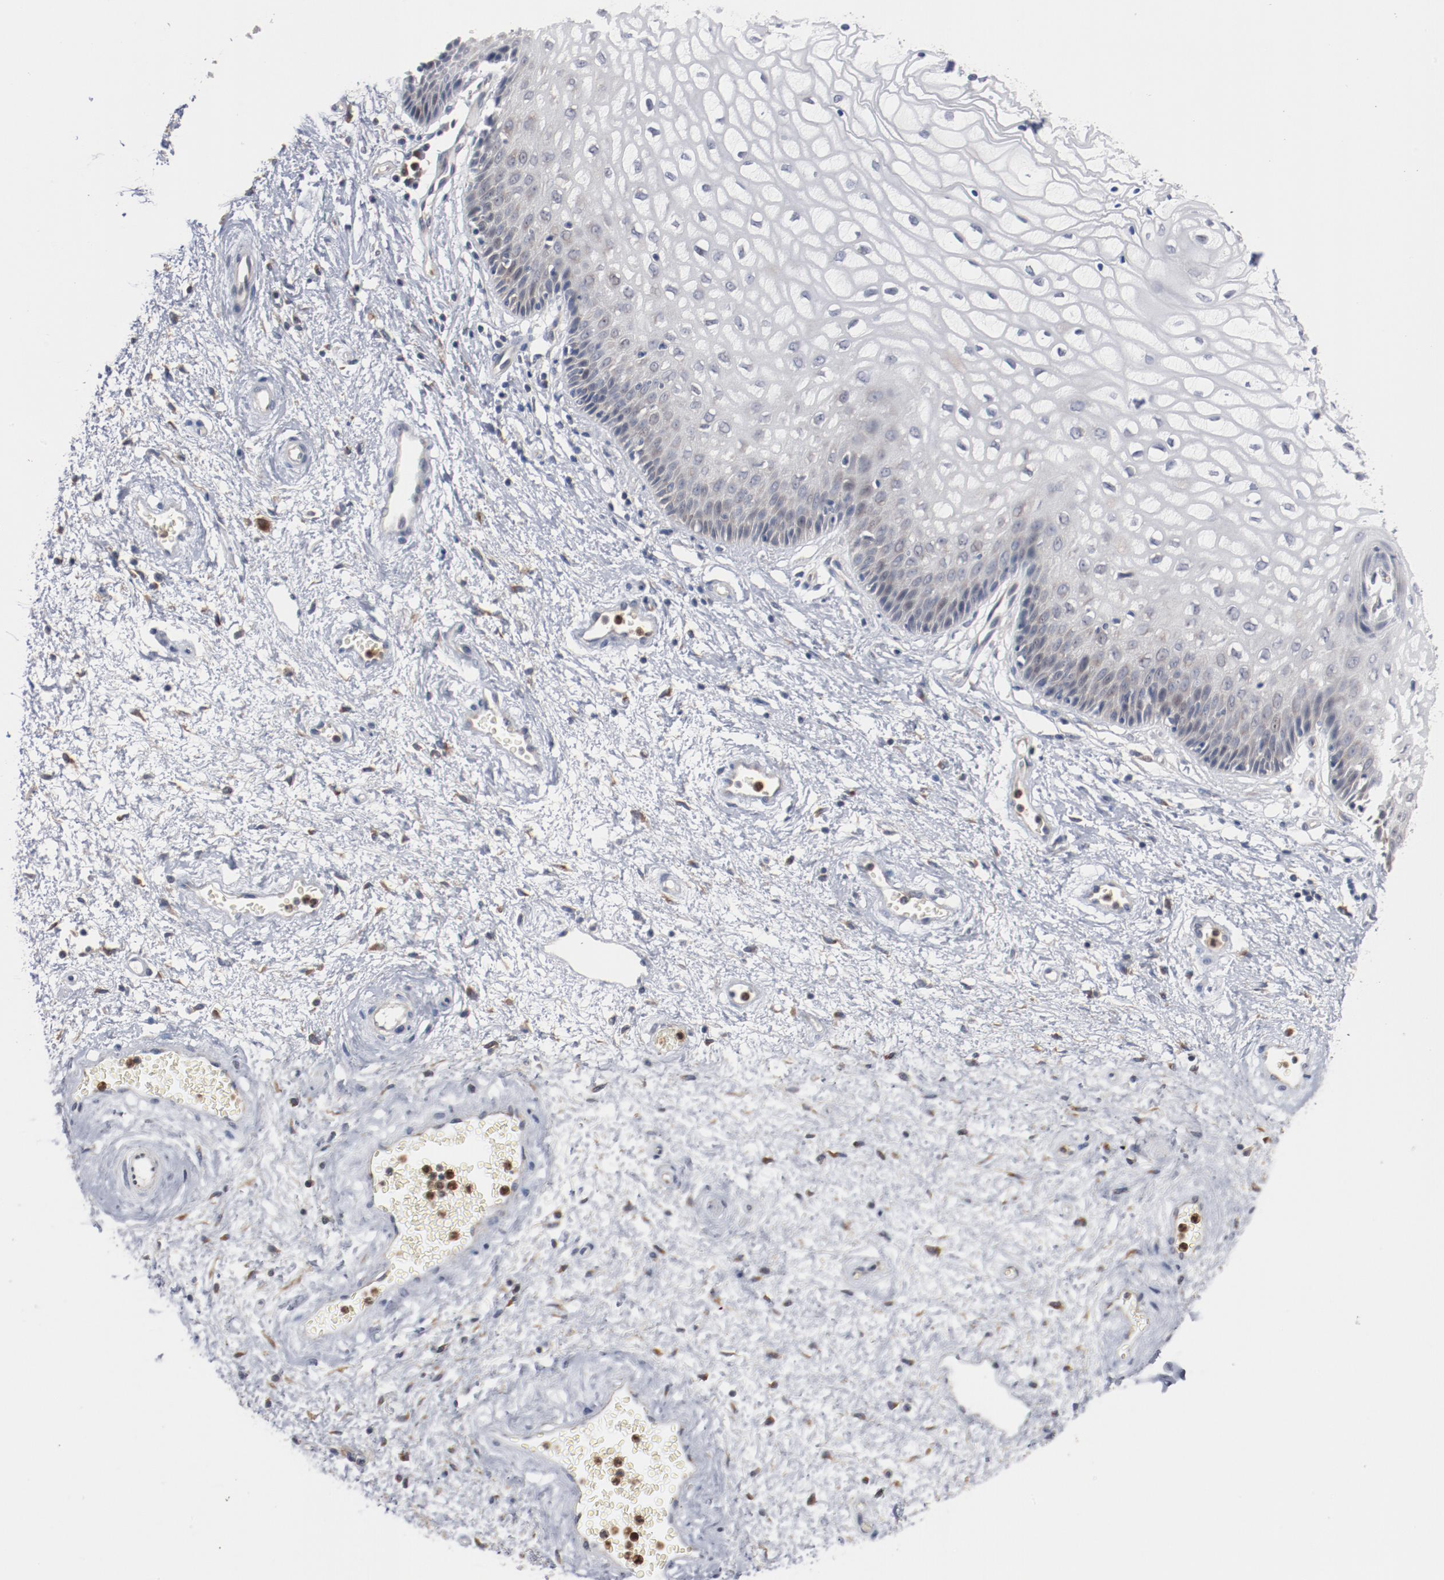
{"staining": {"intensity": "weak", "quantity": "<25%", "location": "cytoplasmic/membranous"}, "tissue": "vagina", "cell_type": "Squamous epithelial cells", "image_type": "normal", "snomed": [{"axis": "morphology", "description": "Normal tissue, NOS"}, {"axis": "topography", "description": "Vagina"}], "caption": "Immunohistochemical staining of unremarkable human vagina displays no significant expression in squamous epithelial cells.", "gene": "RNASE11", "patient": {"sex": "female", "age": 34}}